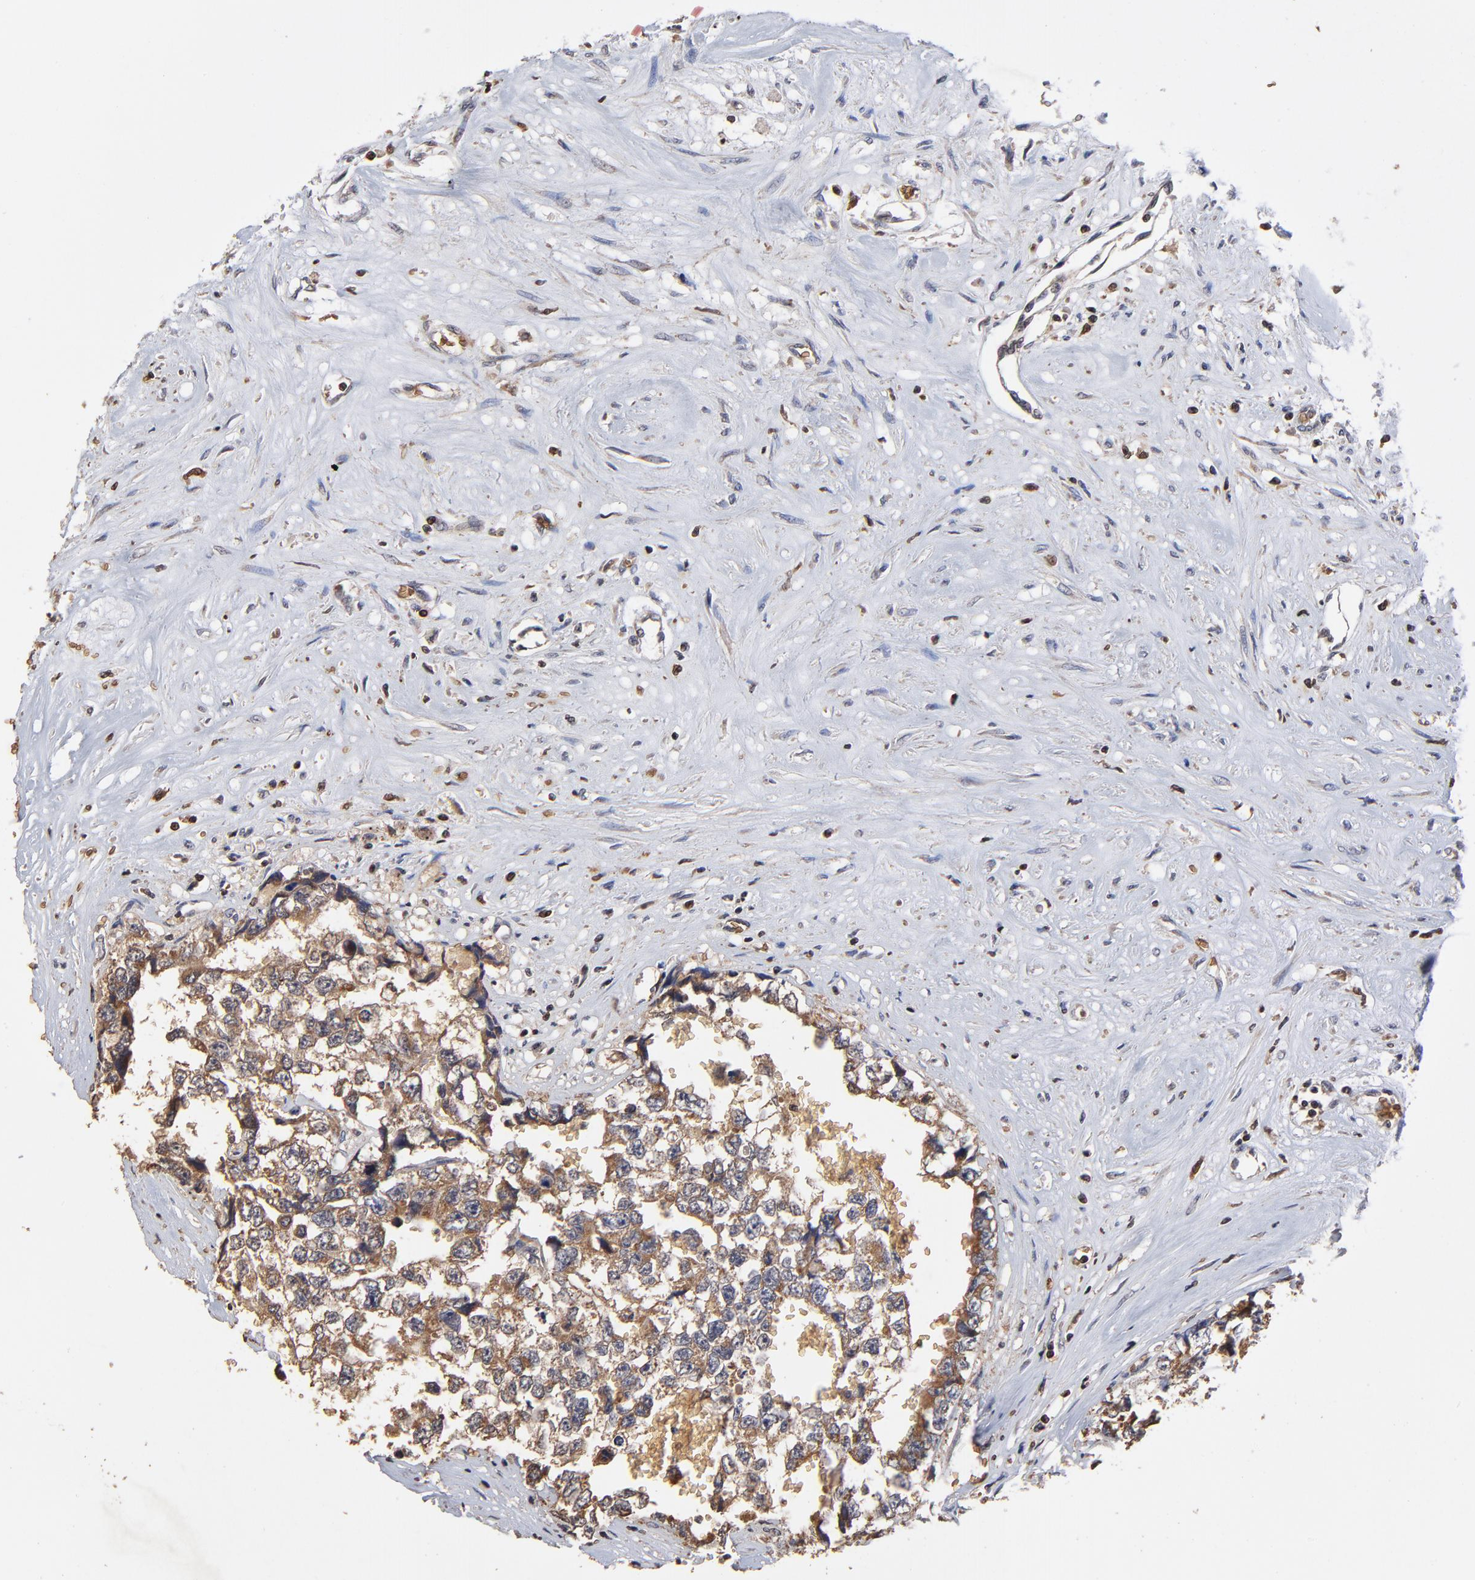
{"staining": {"intensity": "weak", "quantity": ">75%", "location": "cytoplasmic/membranous"}, "tissue": "testis cancer", "cell_type": "Tumor cells", "image_type": "cancer", "snomed": [{"axis": "morphology", "description": "Carcinoma, Embryonal, NOS"}, {"axis": "topography", "description": "Testis"}], "caption": "Testis embryonal carcinoma stained for a protein exhibits weak cytoplasmic/membranous positivity in tumor cells. Using DAB (3,3'-diaminobenzidine) (brown) and hematoxylin (blue) stains, captured at high magnification using brightfield microscopy.", "gene": "CASP1", "patient": {"sex": "male", "age": 31}}